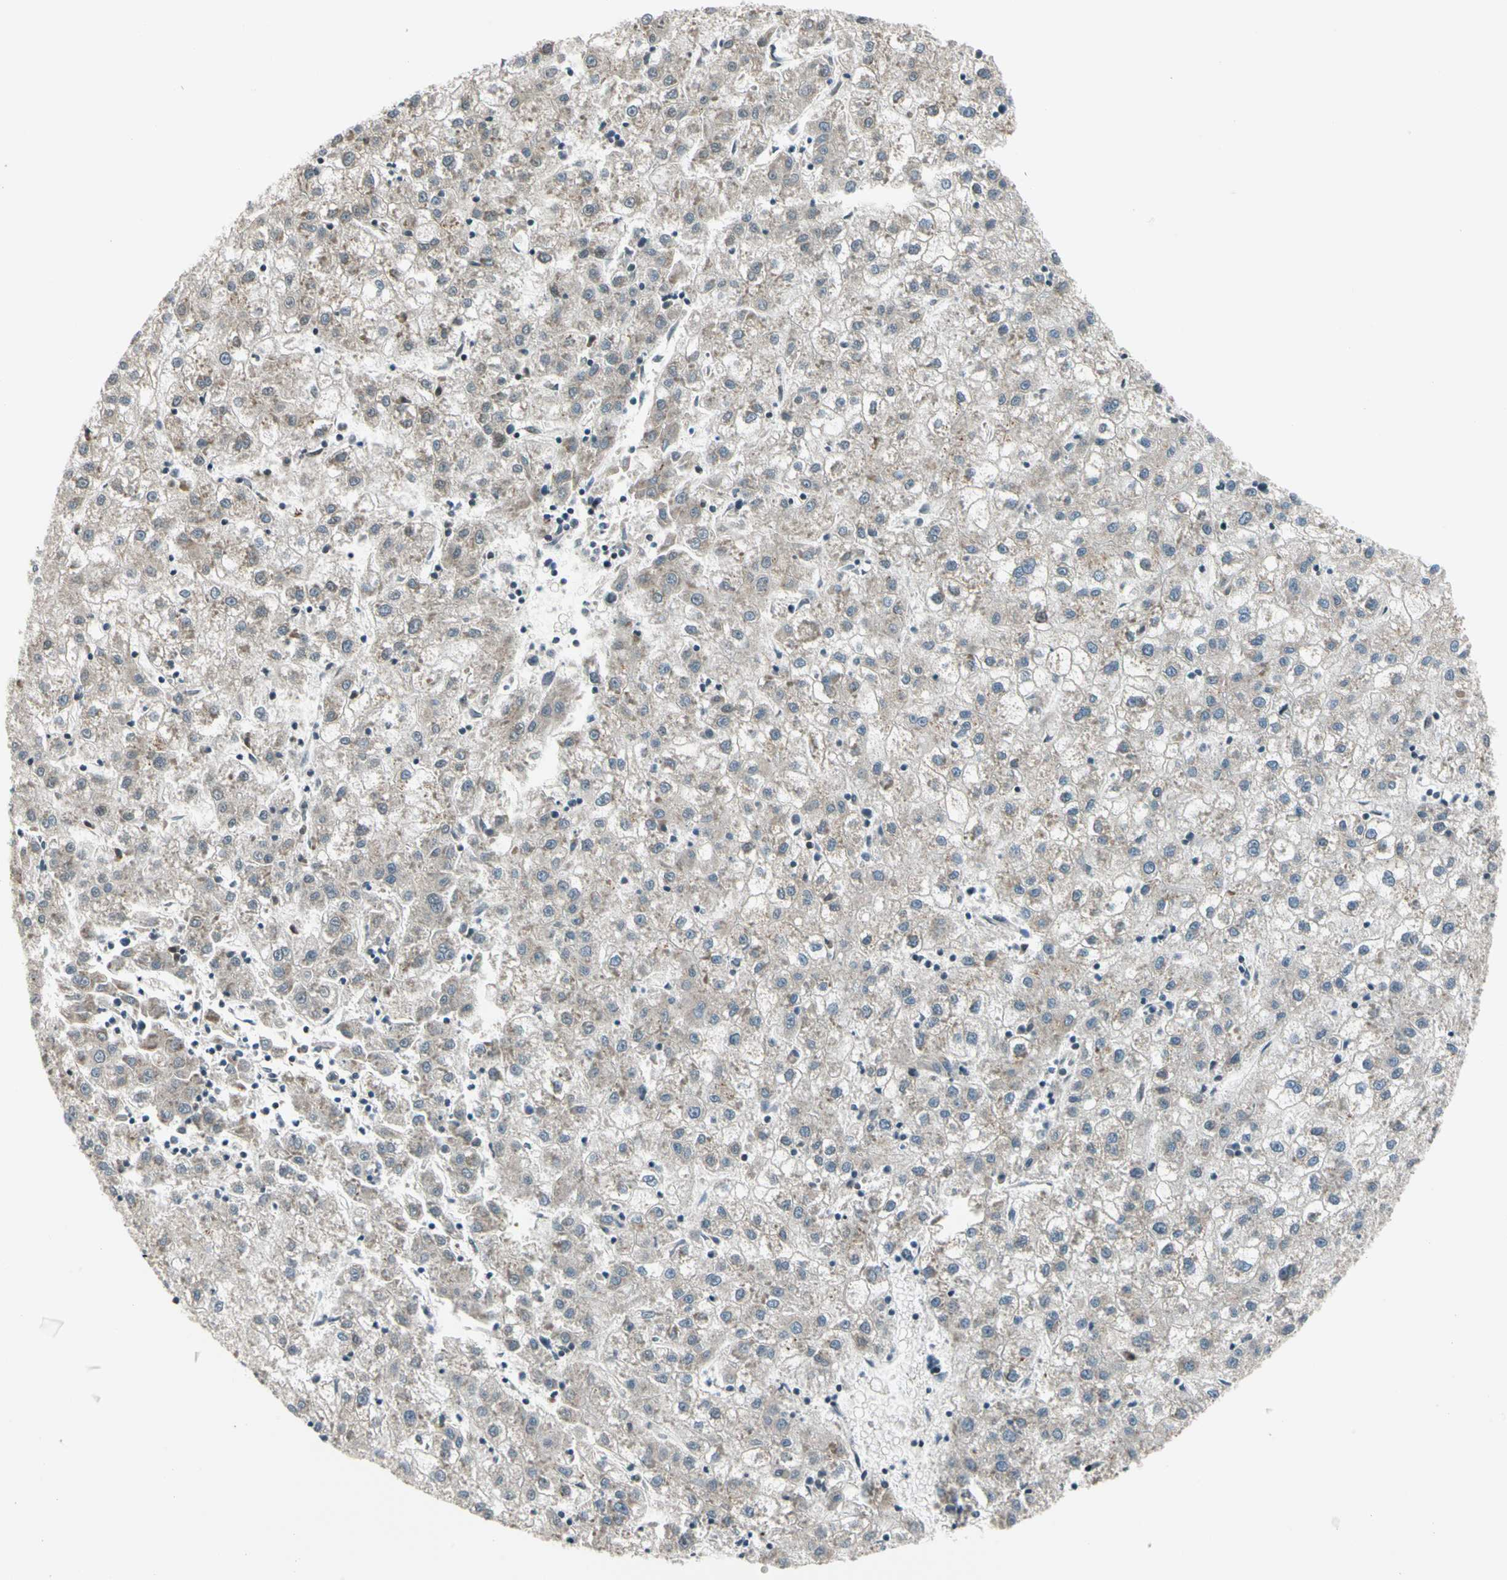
{"staining": {"intensity": "weak", "quantity": "25%-75%", "location": "cytoplasmic/membranous"}, "tissue": "liver cancer", "cell_type": "Tumor cells", "image_type": "cancer", "snomed": [{"axis": "morphology", "description": "Carcinoma, Hepatocellular, NOS"}, {"axis": "topography", "description": "Liver"}], "caption": "About 25%-75% of tumor cells in liver cancer (hepatocellular carcinoma) show weak cytoplasmic/membranous protein staining as visualized by brown immunohistochemical staining.", "gene": "TRIO", "patient": {"sex": "male", "age": 72}}